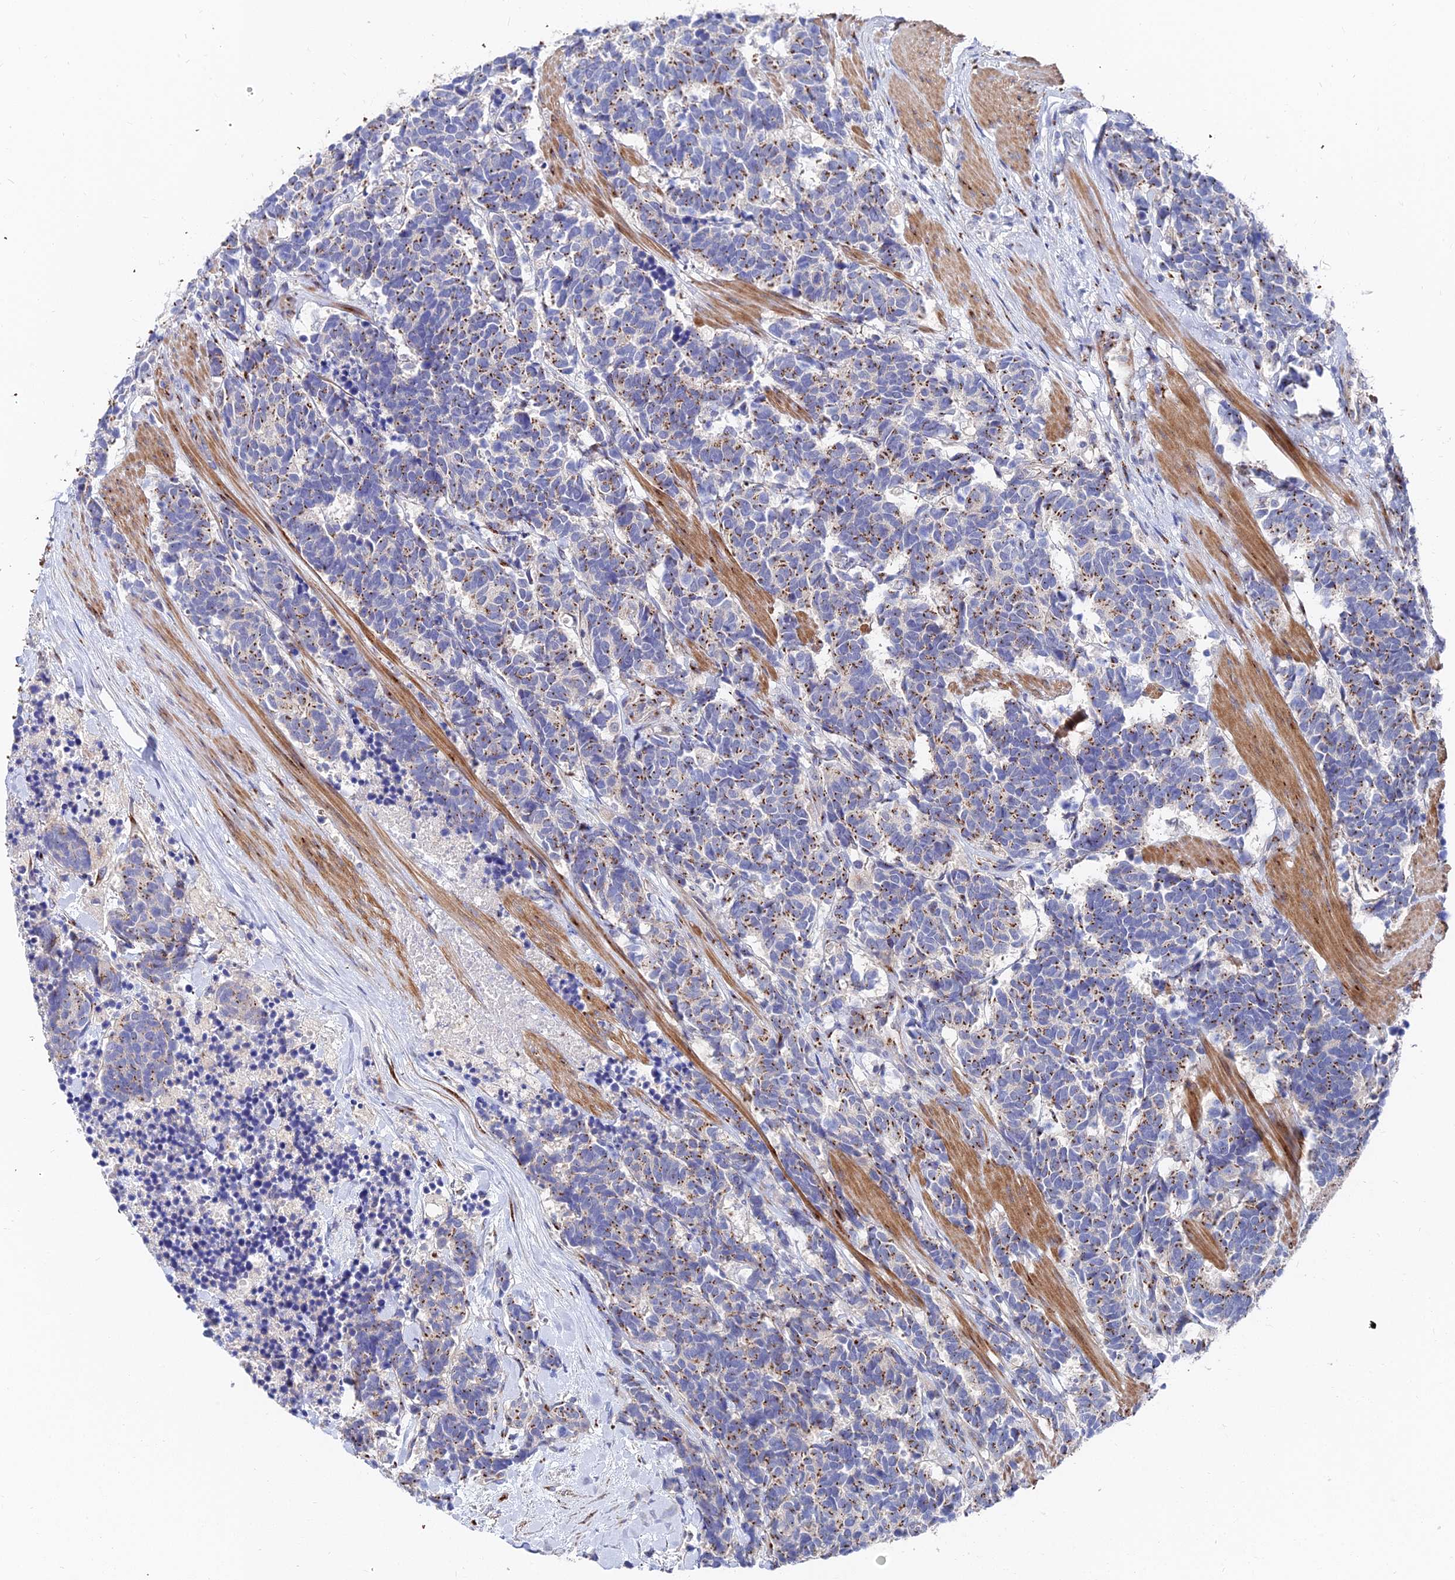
{"staining": {"intensity": "moderate", "quantity": "25%-75%", "location": "cytoplasmic/membranous"}, "tissue": "carcinoid", "cell_type": "Tumor cells", "image_type": "cancer", "snomed": [{"axis": "morphology", "description": "Carcinoma, NOS"}, {"axis": "morphology", "description": "Carcinoid, malignant, NOS"}, {"axis": "topography", "description": "Prostate"}], "caption": "Moderate cytoplasmic/membranous staining for a protein is appreciated in about 25%-75% of tumor cells of carcinoid using IHC.", "gene": "BORCS8", "patient": {"sex": "male", "age": 57}}